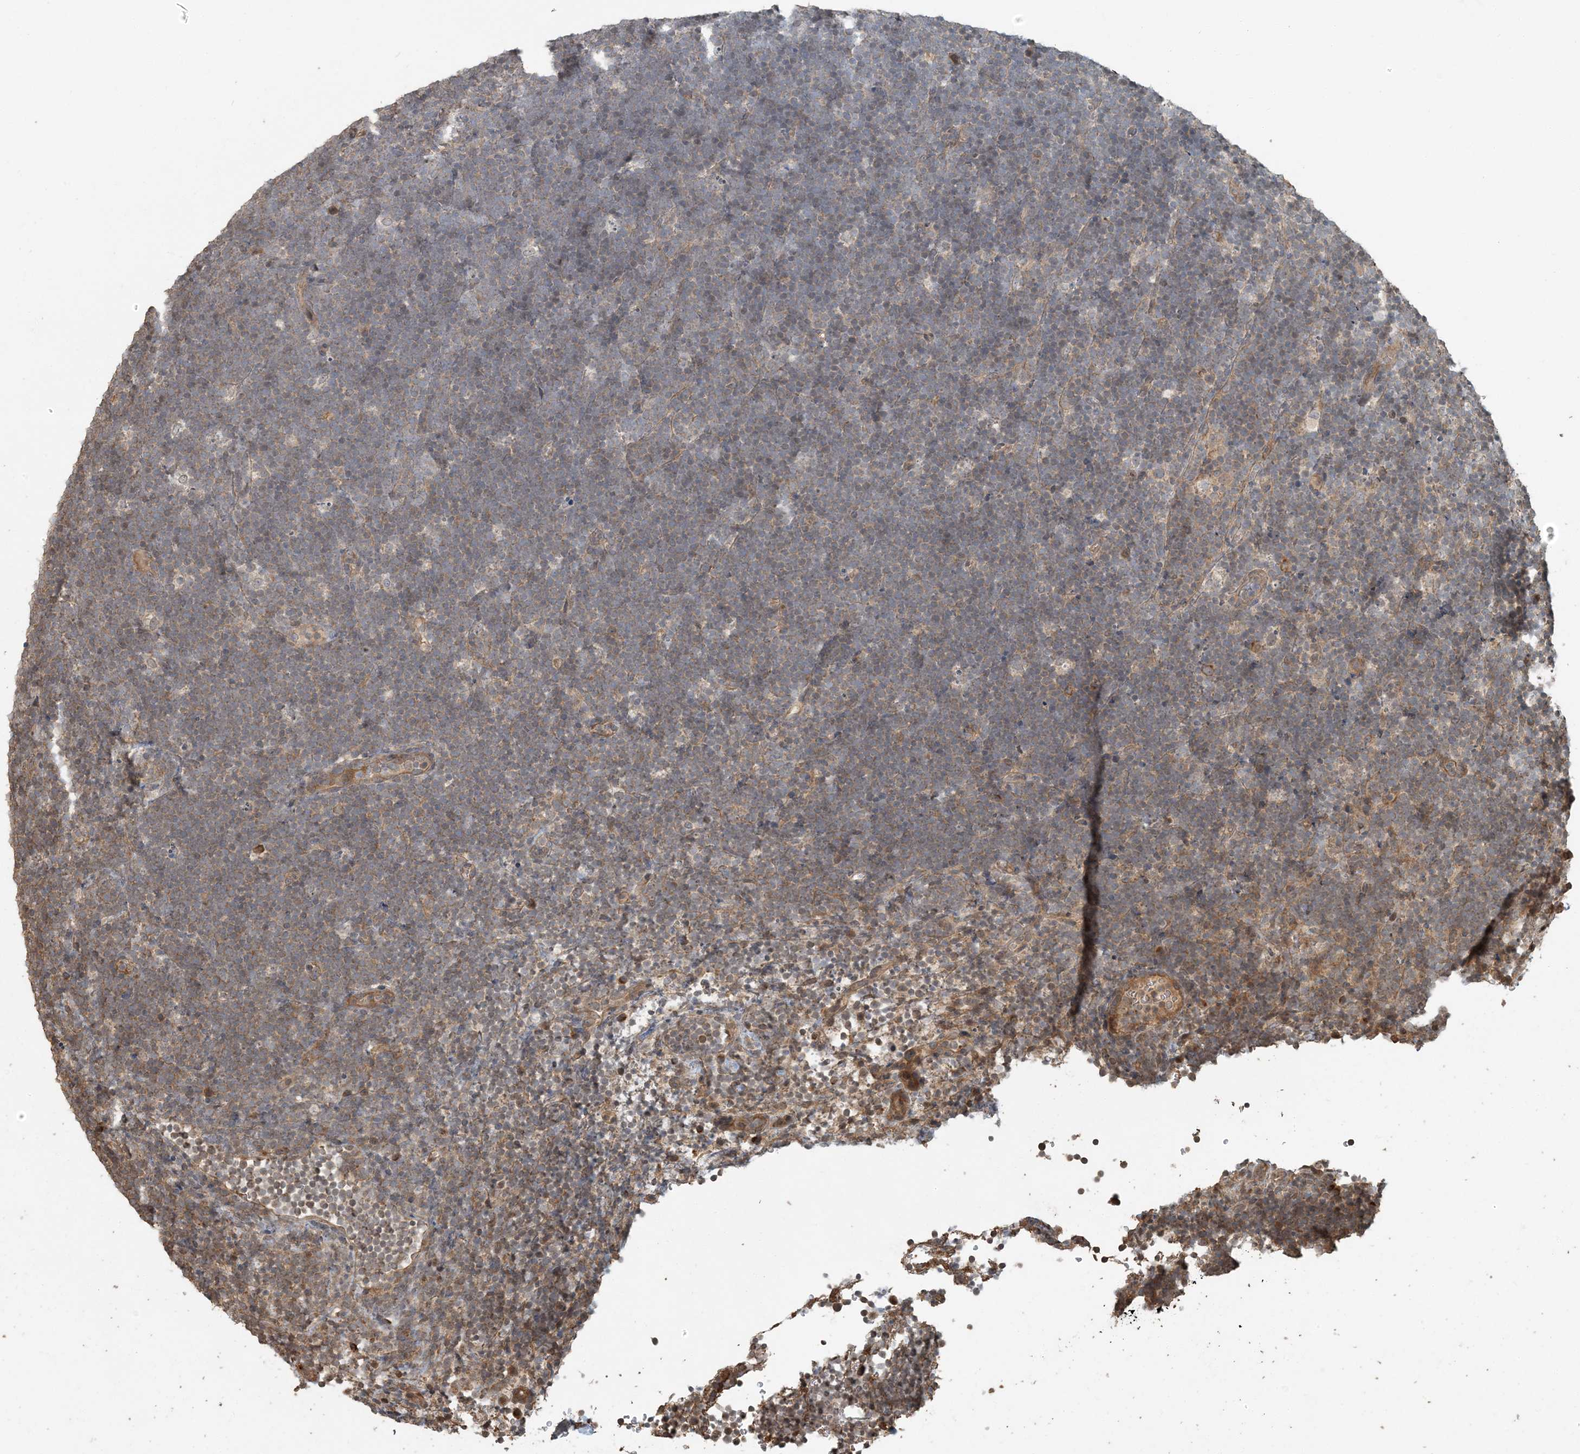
{"staining": {"intensity": "negative", "quantity": "none", "location": "none"}, "tissue": "lymphoma", "cell_type": "Tumor cells", "image_type": "cancer", "snomed": [{"axis": "morphology", "description": "Malignant lymphoma, non-Hodgkin's type, High grade"}, {"axis": "topography", "description": "Lymph node"}], "caption": "The histopathology image demonstrates no significant staining in tumor cells of lymphoma.", "gene": "AK9", "patient": {"sex": "male", "age": 13}}